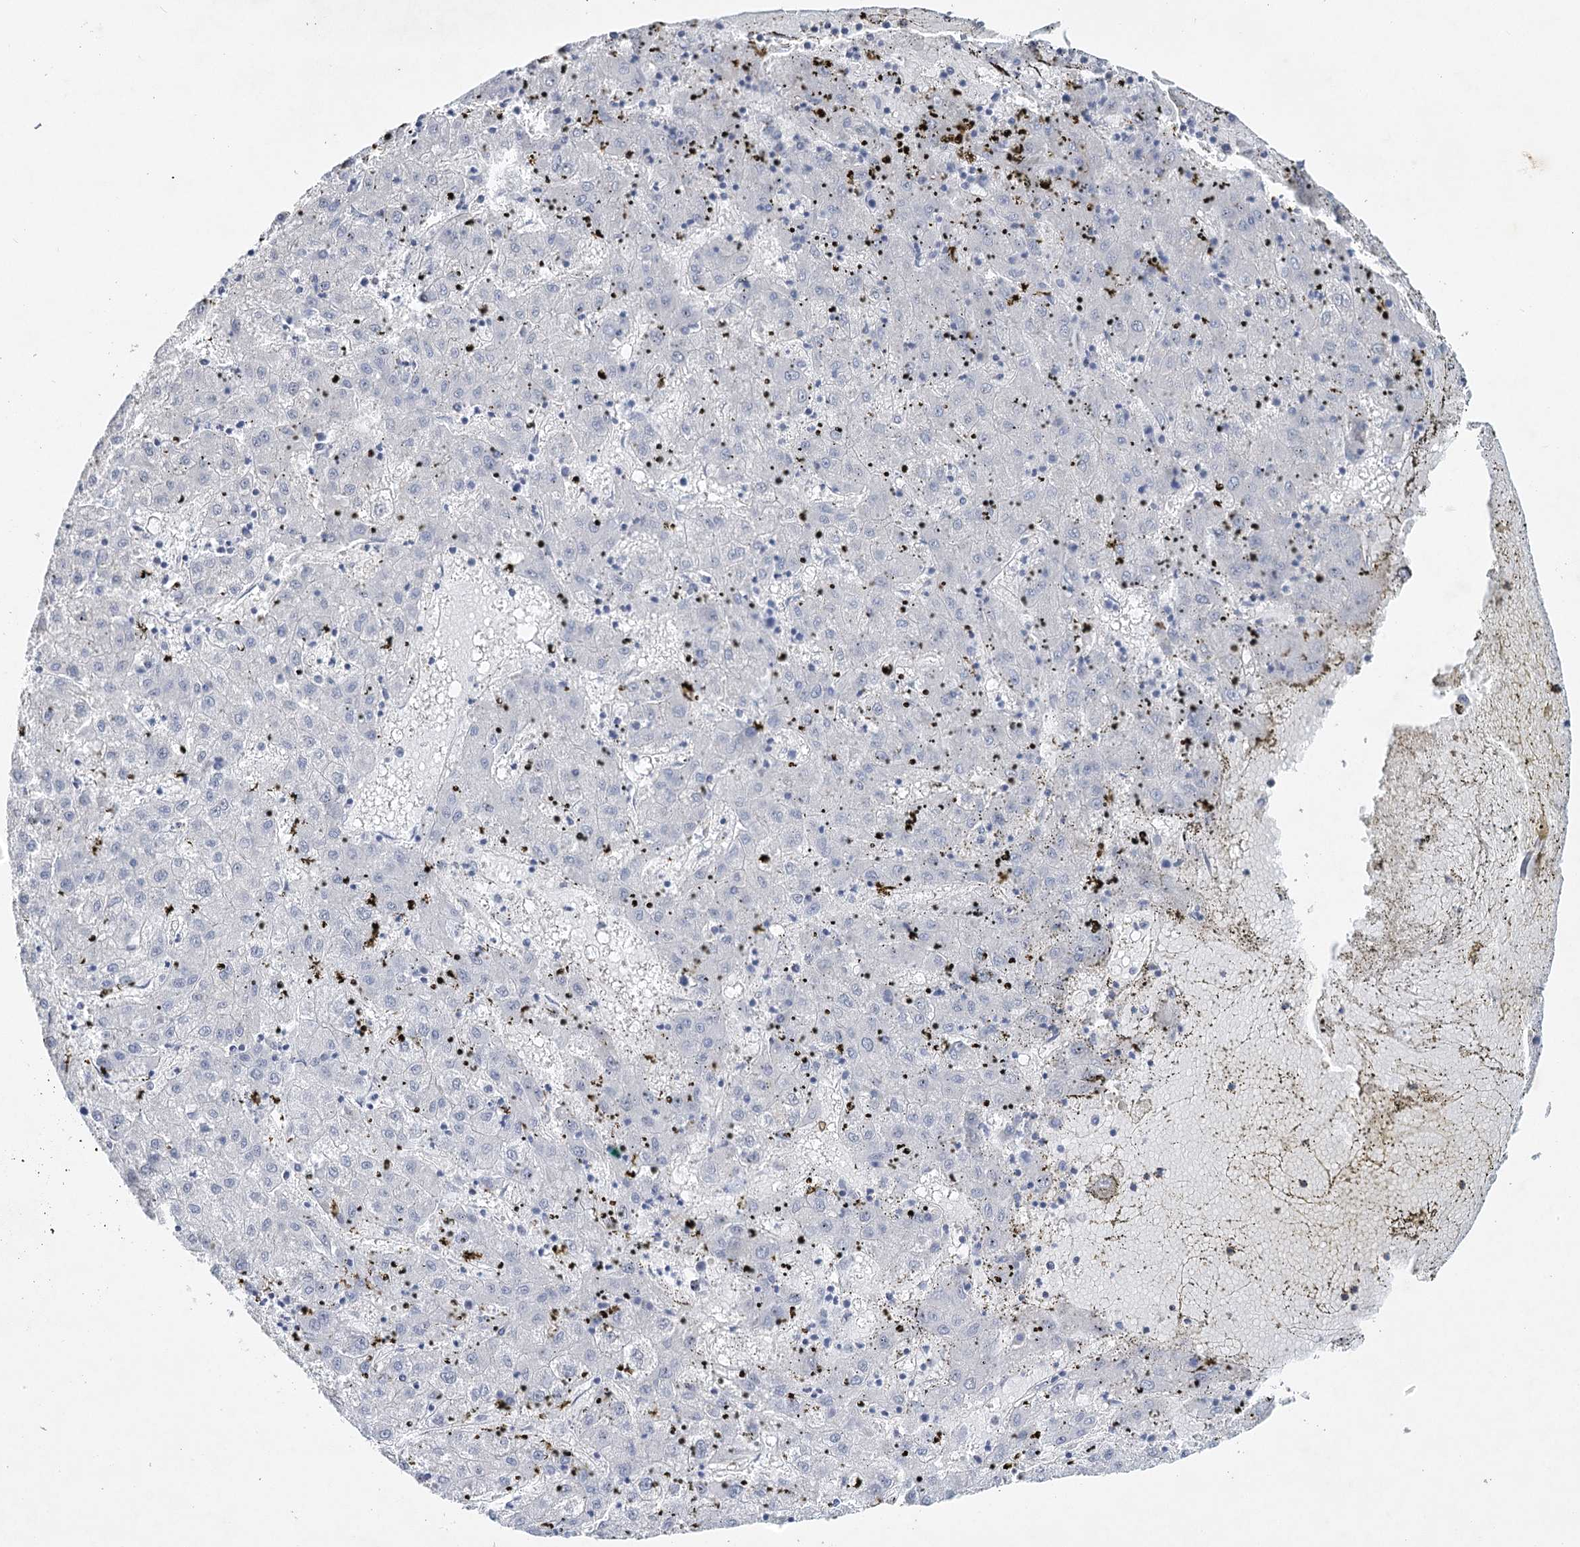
{"staining": {"intensity": "negative", "quantity": "none", "location": "none"}, "tissue": "liver cancer", "cell_type": "Tumor cells", "image_type": "cancer", "snomed": [{"axis": "morphology", "description": "Carcinoma, Hepatocellular, NOS"}, {"axis": "topography", "description": "Liver"}], "caption": "Hepatocellular carcinoma (liver) was stained to show a protein in brown. There is no significant positivity in tumor cells.", "gene": "MAP3K13", "patient": {"sex": "male", "age": 72}}